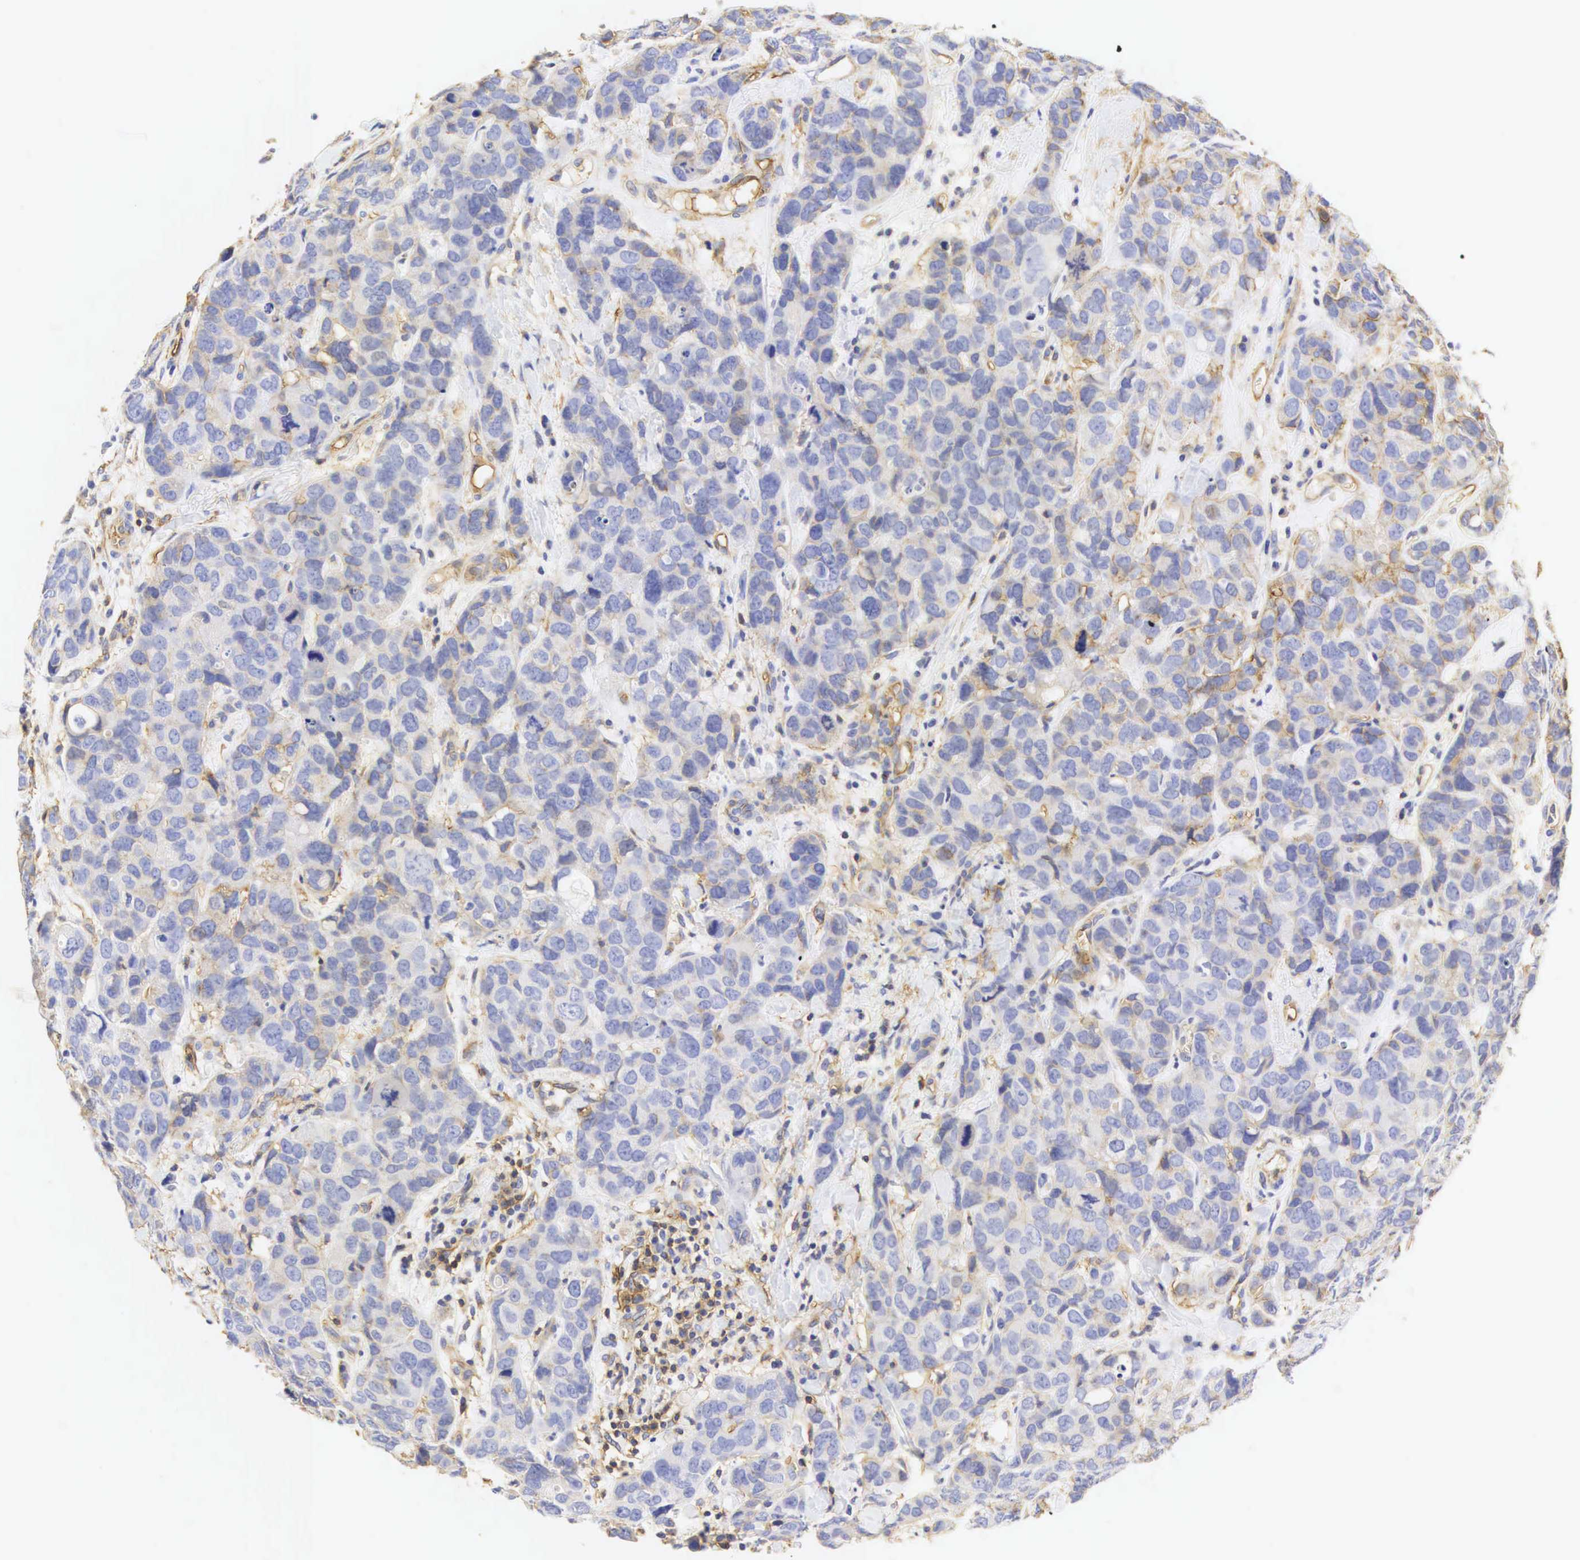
{"staining": {"intensity": "negative", "quantity": "none", "location": "none"}, "tissue": "breast cancer", "cell_type": "Tumor cells", "image_type": "cancer", "snomed": [{"axis": "morphology", "description": "Duct carcinoma"}, {"axis": "topography", "description": "Breast"}], "caption": "High magnification brightfield microscopy of breast intraductal carcinoma stained with DAB (brown) and counterstained with hematoxylin (blue): tumor cells show no significant positivity.", "gene": "CD99", "patient": {"sex": "female", "age": 91}}